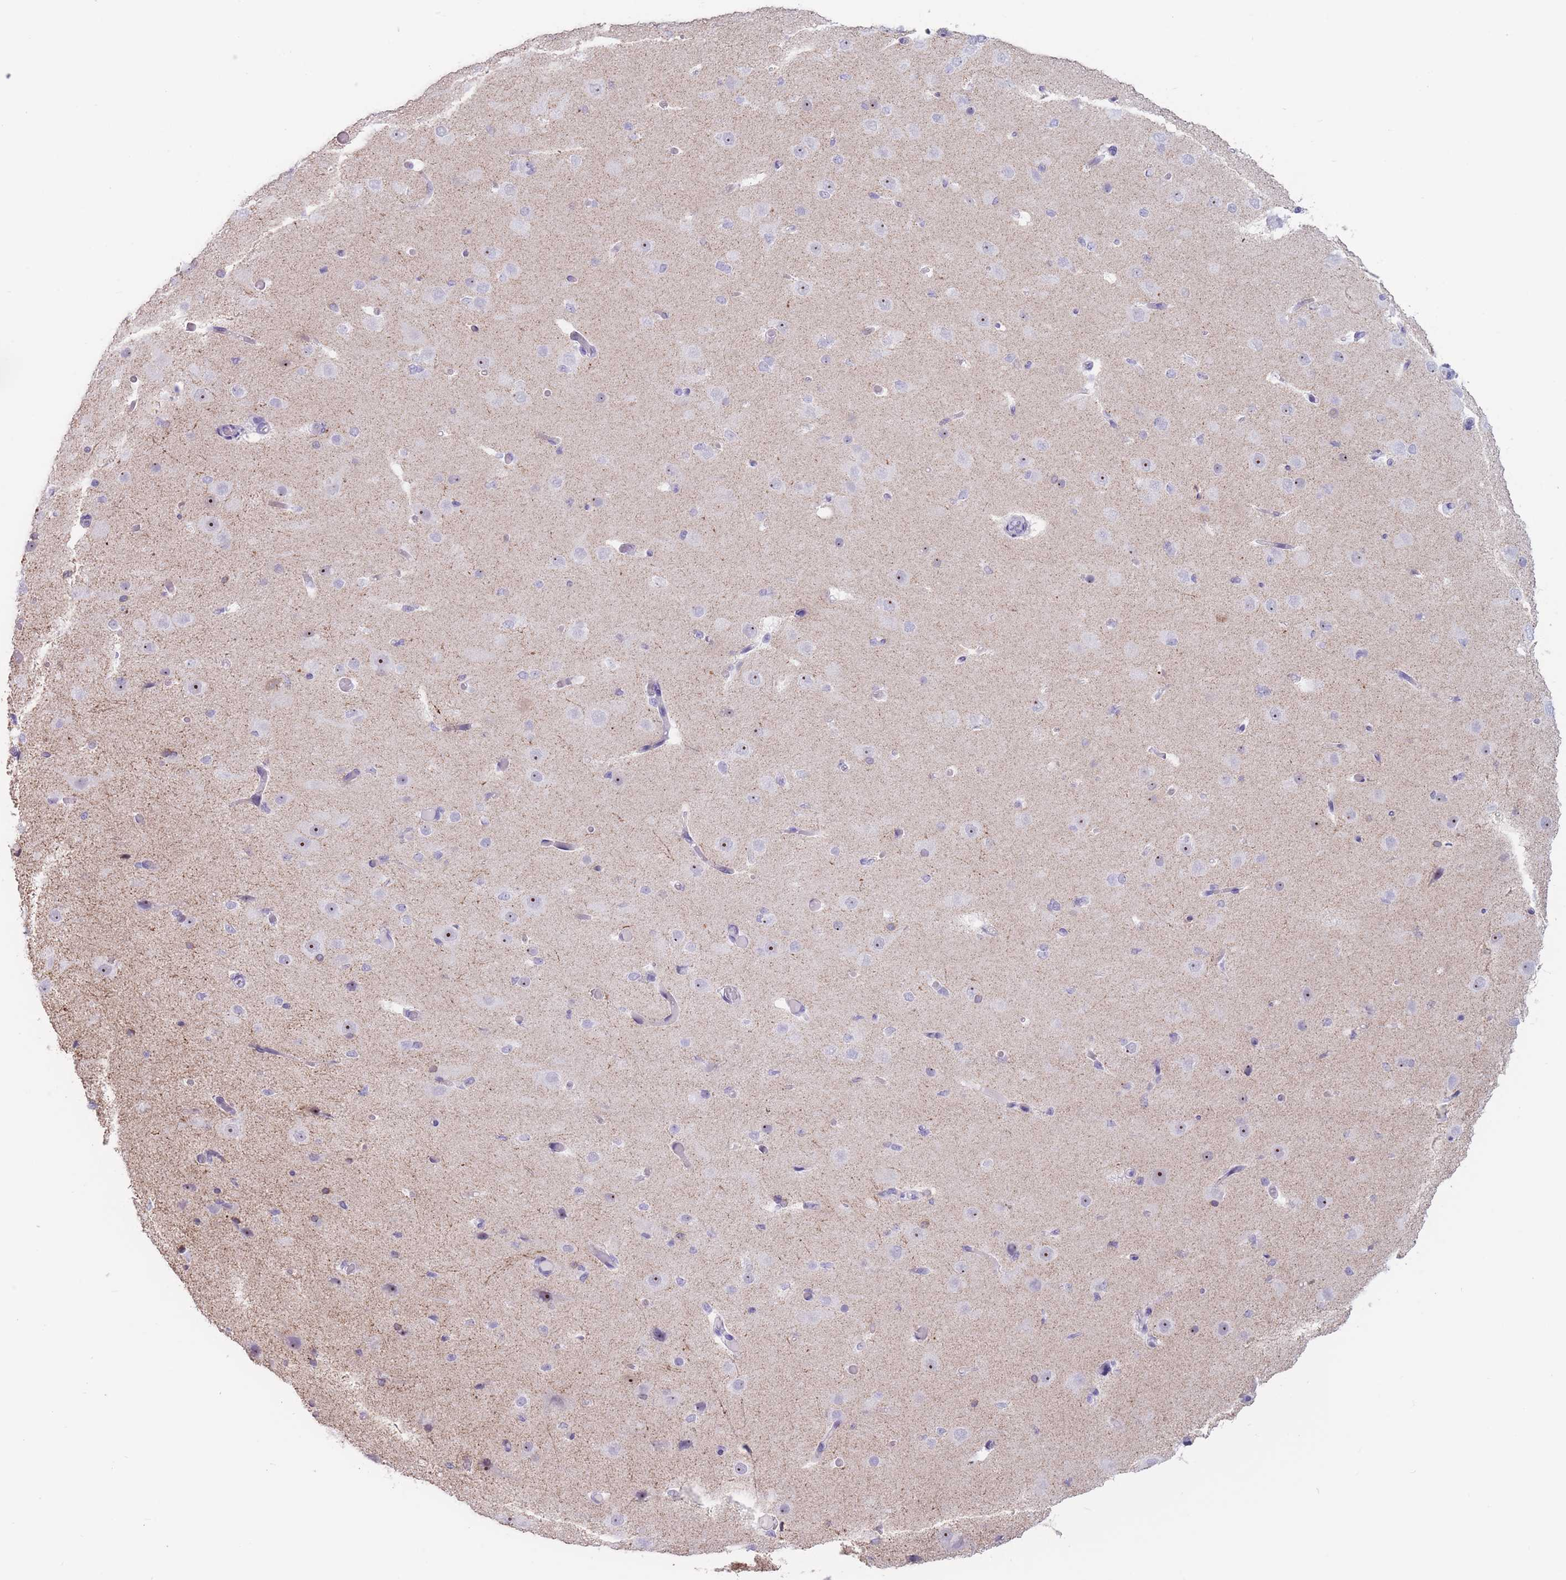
{"staining": {"intensity": "negative", "quantity": "none", "location": "none"}, "tissue": "cerebral cortex", "cell_type": "Endothelial cells", "image_type": "normal", "snomed": [{"axis": "morphology", "description": "Normal tissue, NOS"}, {"axis": "morphology", "description": "Inflammation, NOS"}, {"axis": "topography", "description": "Cerebral cortex"}], "caption": "Protein analysis of normal cerebral cortex displays no significant staining in endothelial cells. Brightfield microscopy of IHC stained with DAB (3,3'-diaminobenzidine) (brown) and hematoxylin (blue), captured at high magnification.", "gene": "PNMA3", "patient": {"sex": "male", "age": 6}}